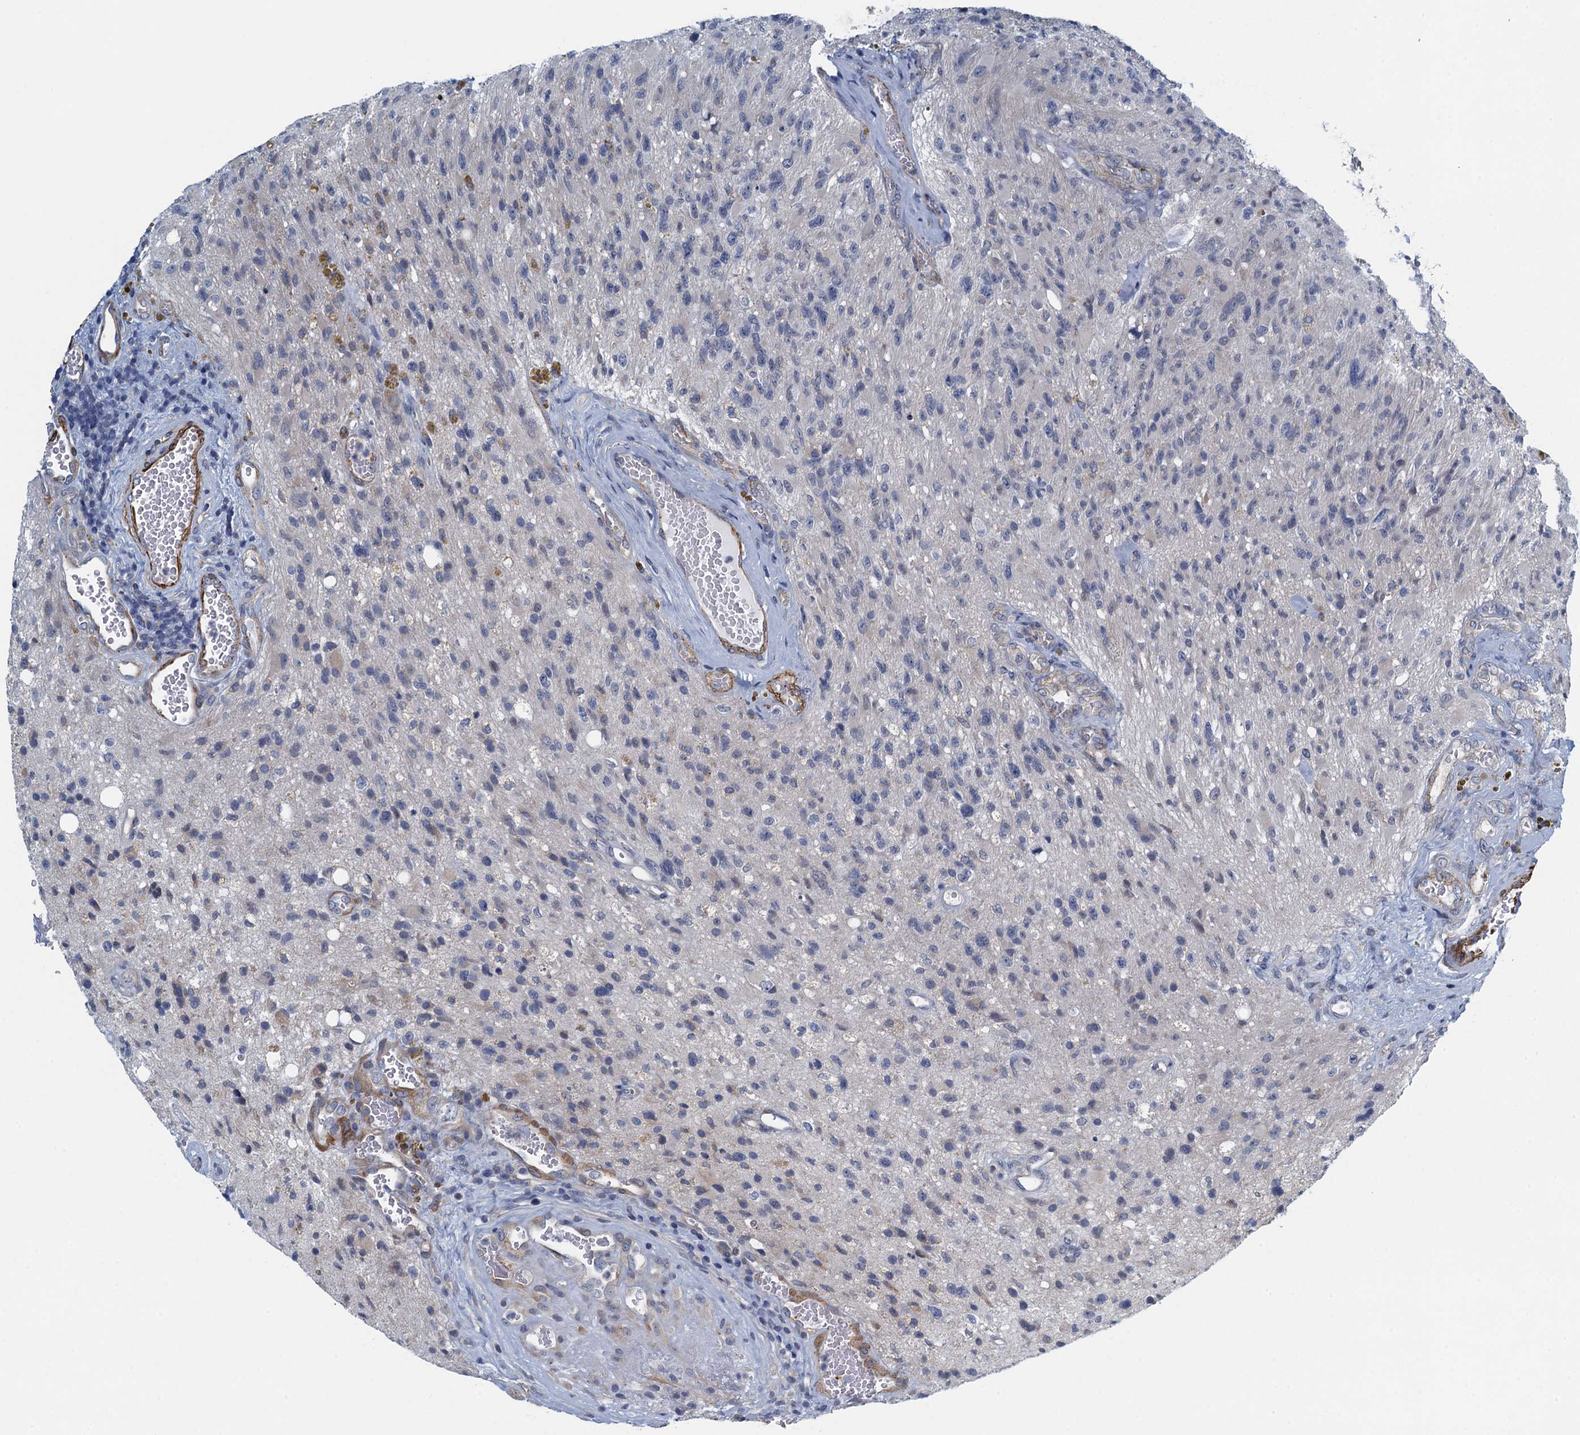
{"staining": {"intensity": "negative", "quantity": "none", "location": "none"}, "tissue": "glioma", "cell_type": "Tumor cells", "image_type": "cancer", "snomed": [{"axis": "morphology", "description": "Glioma, malignant, High grade"}, {"axis": "topography", "description": "Brain"}], "caption": "Glioma was stained to show a protein in brown. There is no significant positivity in tumor cells.", "gene": "ALG2", "patient": {"sex": "male", "age": 69}}